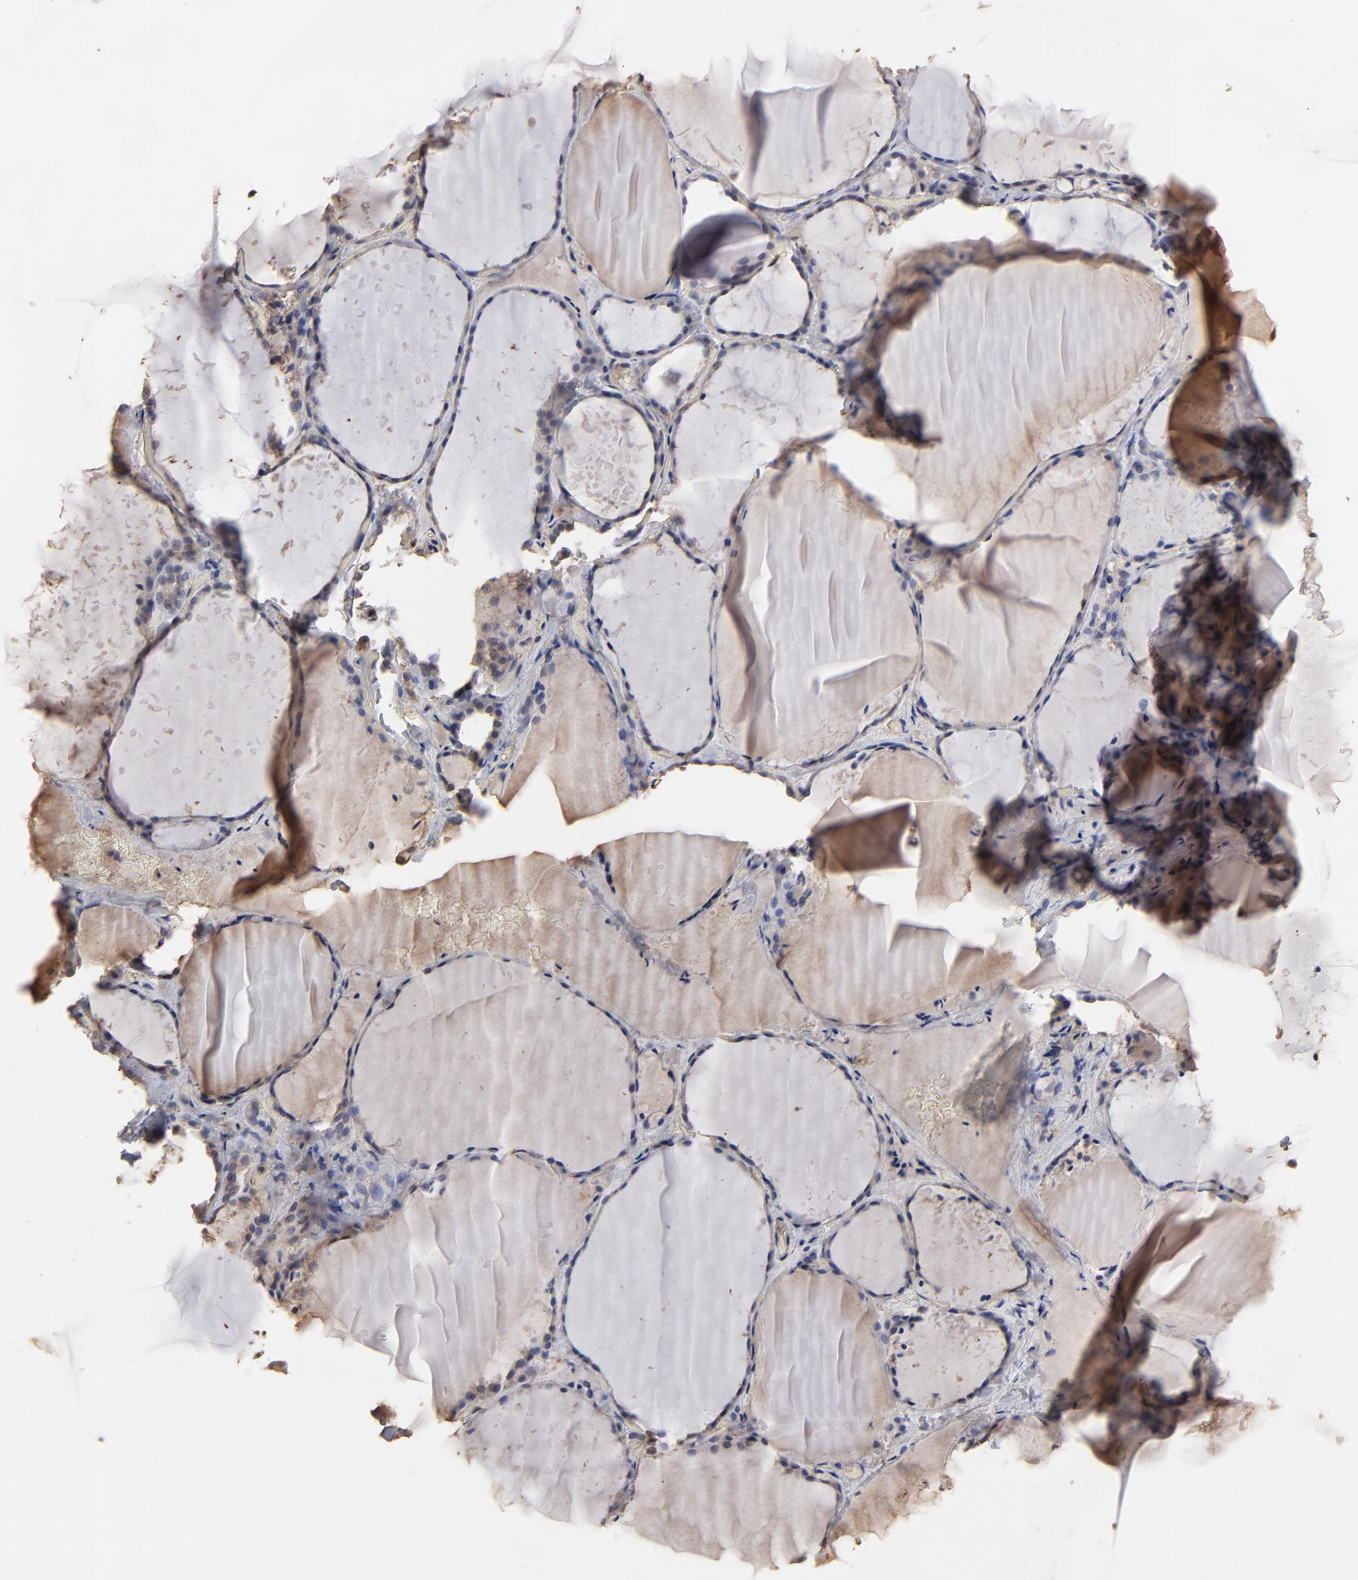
{"staining": {"intensity": "moderate", "quantity": "25%-75%", "location": "cytoplasmic/membranous"}, "tissue": "thyroid gland", "cell_type": "Glandular cells", "image_type": "normal", "snomed": [{"axis": "morphology", "description": "Normal tissue, NOS"}, {"axis": "topography", "description": "Thyroid gland"}], "caption": "IHC (DAB) staining of unremarkable thyroid gland demonstrates moderate cytoplasmic/membranous protein staining in approximately 25%-75% of glandular cells. Immunohistochemistry stains the protein of interest in brown and the nuclei are stained blue.", "gene": "RO60", "patient": {"sex": "female", "age": 22}}